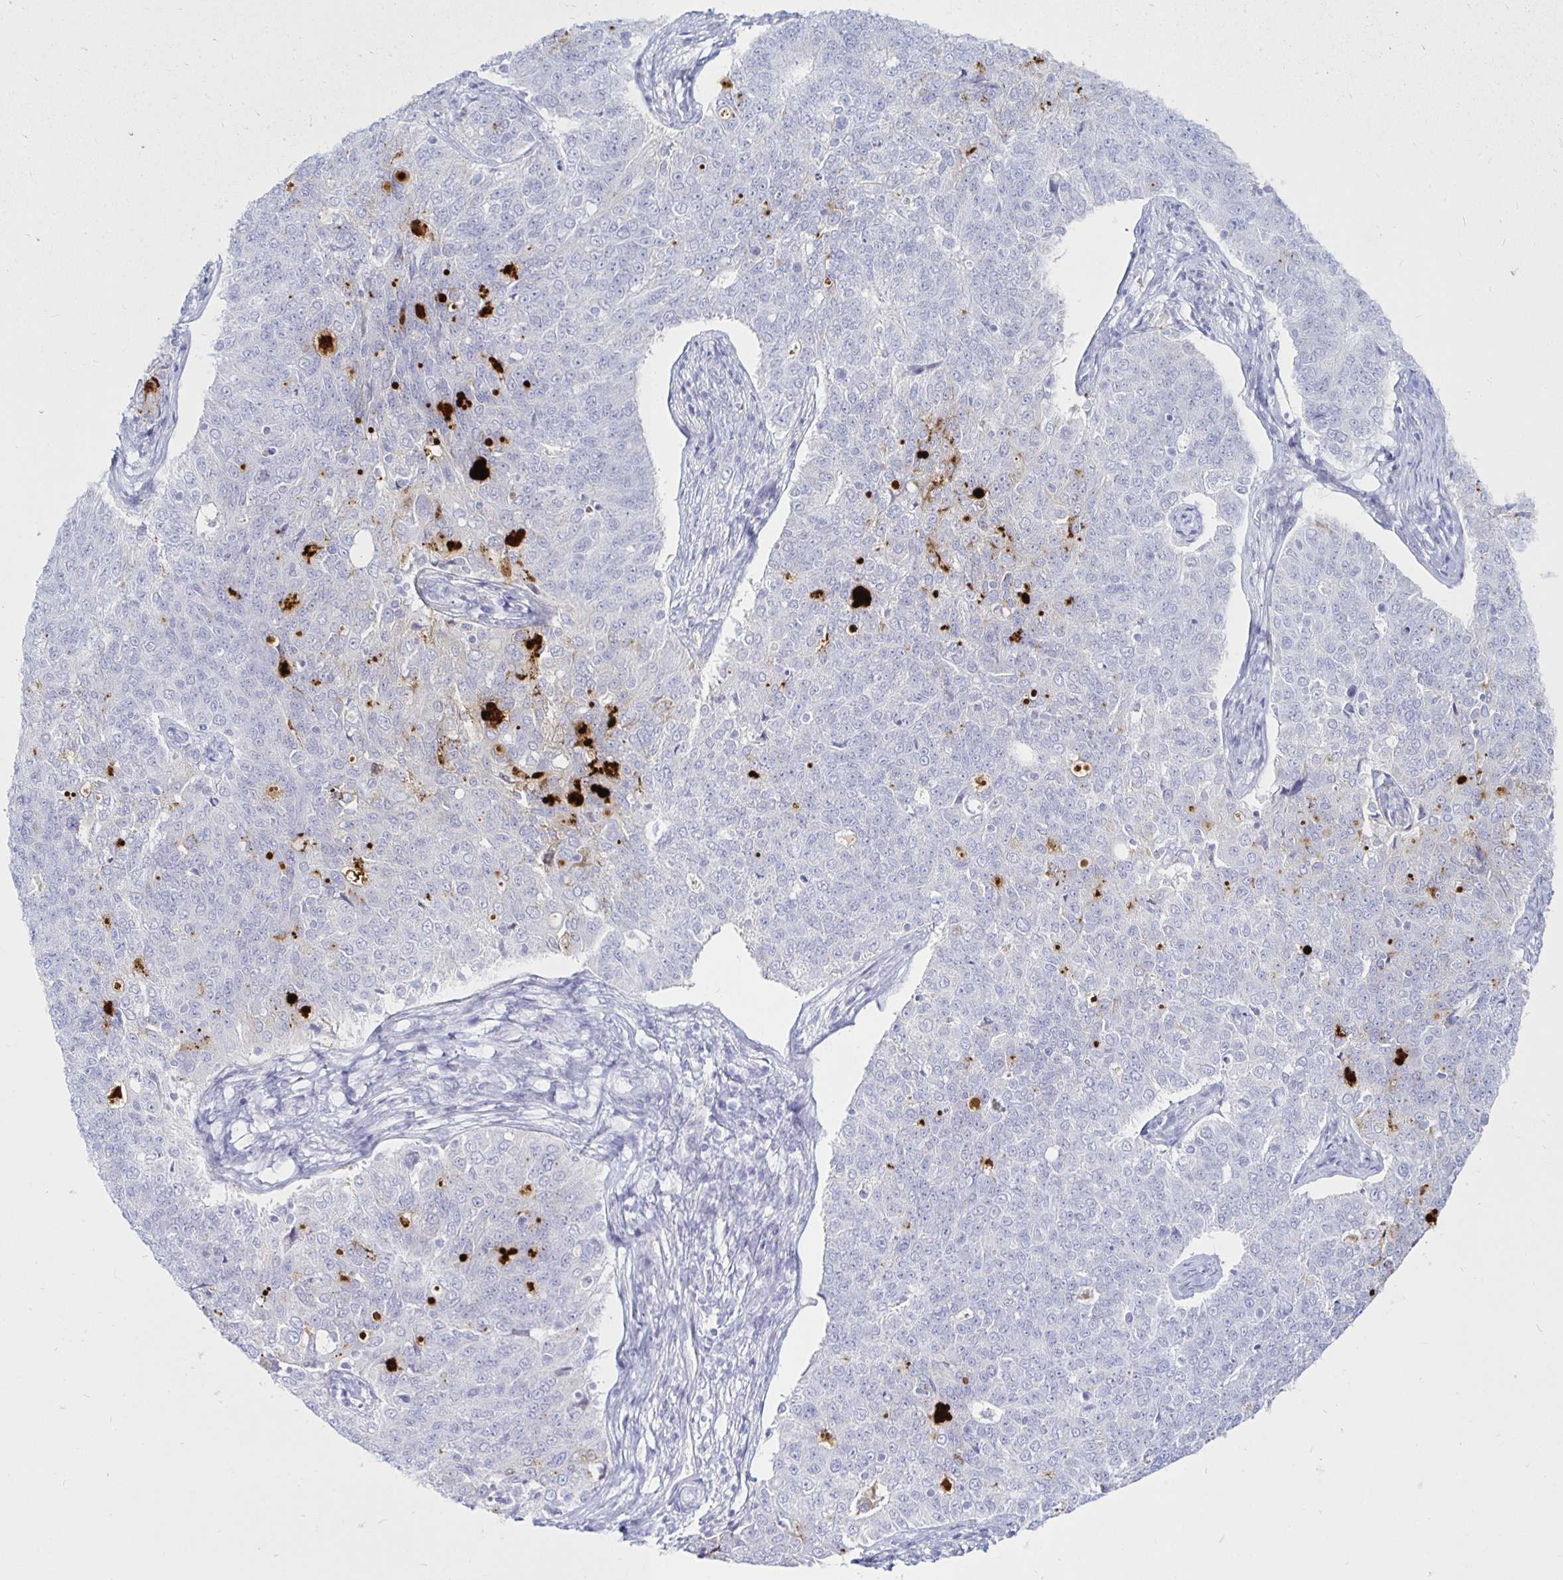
{"staining": {"intensity": "negative", "quantity": "none", "location": "none"}, "tissue": "endometrial cancer", "cell_type": "Tumor cells", "image_type": "cancer", "snomed": [{"axis": "morphology", "description": "Adenocarcinoma, NOS"}, {"axis": "topography", "description": "Endometrium"}], "caption": "Tumor cells are negative for protein expression in human endometrial adenocarcinoma. (DAB immunohistochemistry visualized using brightfield microscopy, high magnification).", "gene": "TIMP1", "patient": {"sex": "female", "age": 43}}